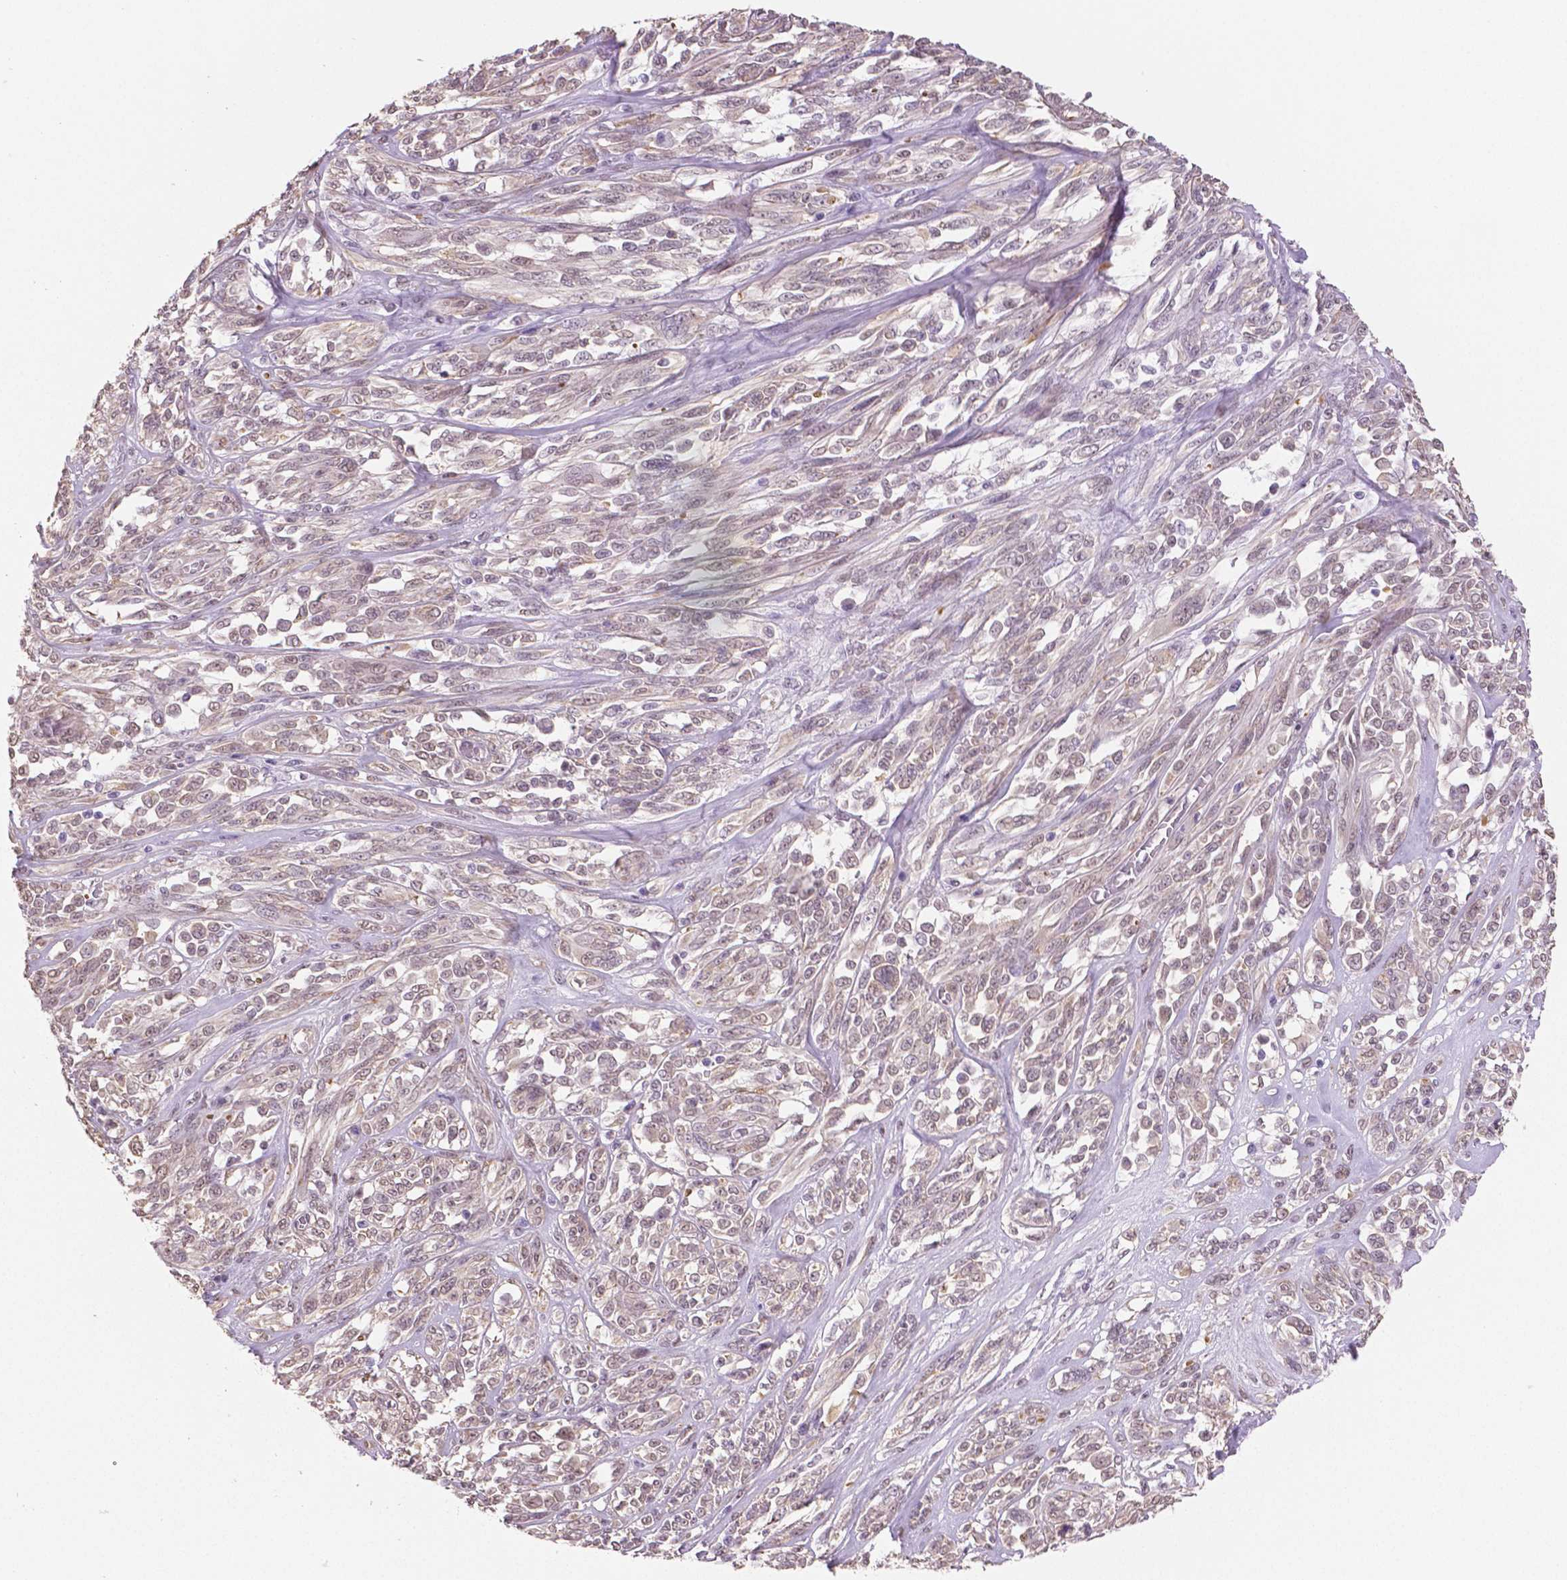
{"staining": {"intensity": "weak", "quantity": "25%-75%", "location": "cytoplasmic/membranous,nuclear"}, "tissue": "melanoma", "cell_type": "Tumor cells", "image_type": "cancer", "snomed": [{"axis": "morphology", "description": "Malignant melanoma, NOS"}, {"axis": "topography", "description": "Skin"}], "caption": "IHC of malignant melanoma demonstrates low levels of weak cytoplasmic/membranous and nuclear staining in approximately 25%-75% of tumor cells. (DAB (3,3'-diaminobenzidine) = brown stain, brightfield microscopy at high magnification).", "gene": "IGF2BP1", "patient": {"sex": "female", "age": 91}}